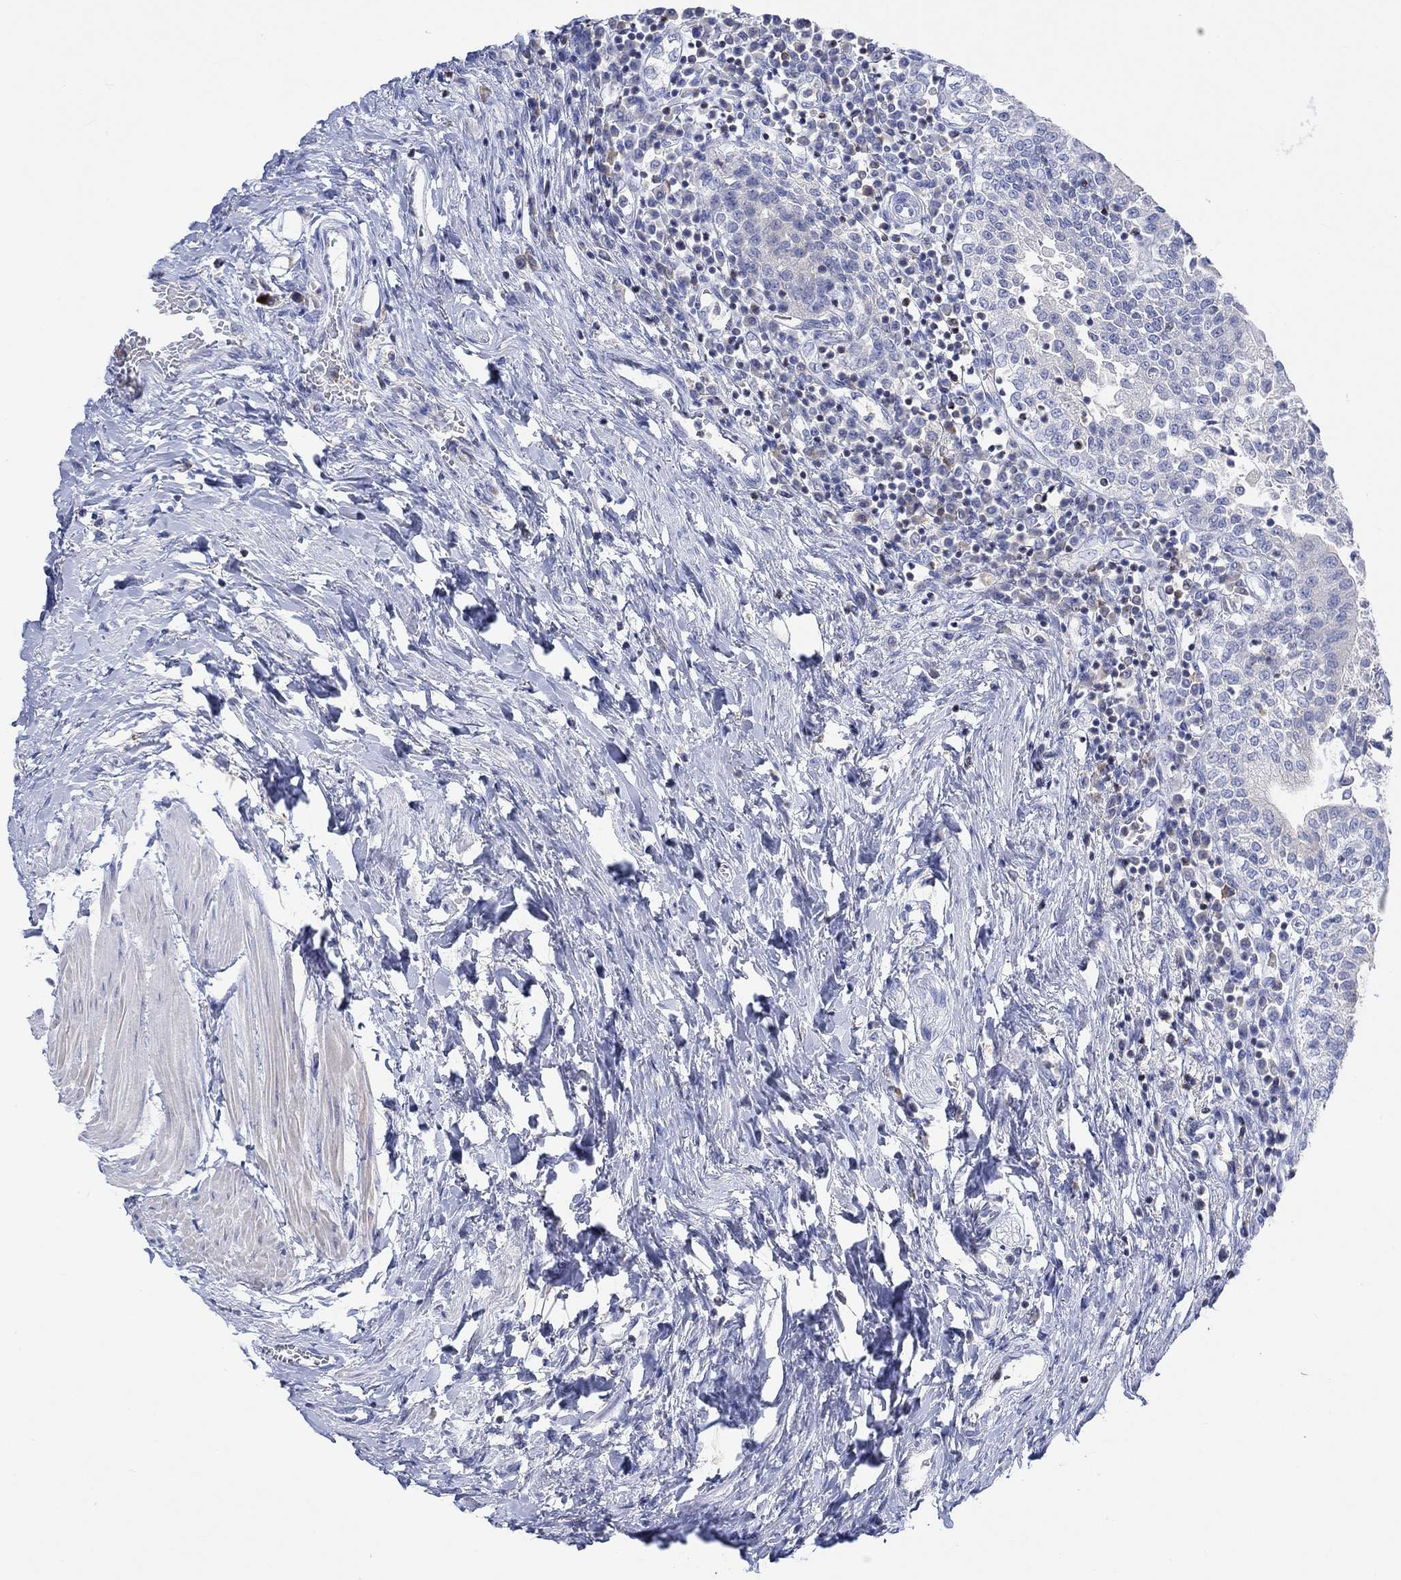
{"staining": {"intensity": "negative", "quantity": "none", "location": "none"}, "tissue": "urothelial cancer", "cell_type": "Tumor cells", "image_type": "cancer", "snomed": [{"axis": "morphology", "description": "Urothelial carcinoma, Low grade"}, {"axis": "topography", "description": "Urinary bladder"}], "caption": "The micrograph shows no significant staining in tumor cells of urothelial carcinoma (low-grade).", "gene": "GCM1", "patient": {"sex": "male", "age": 78}}